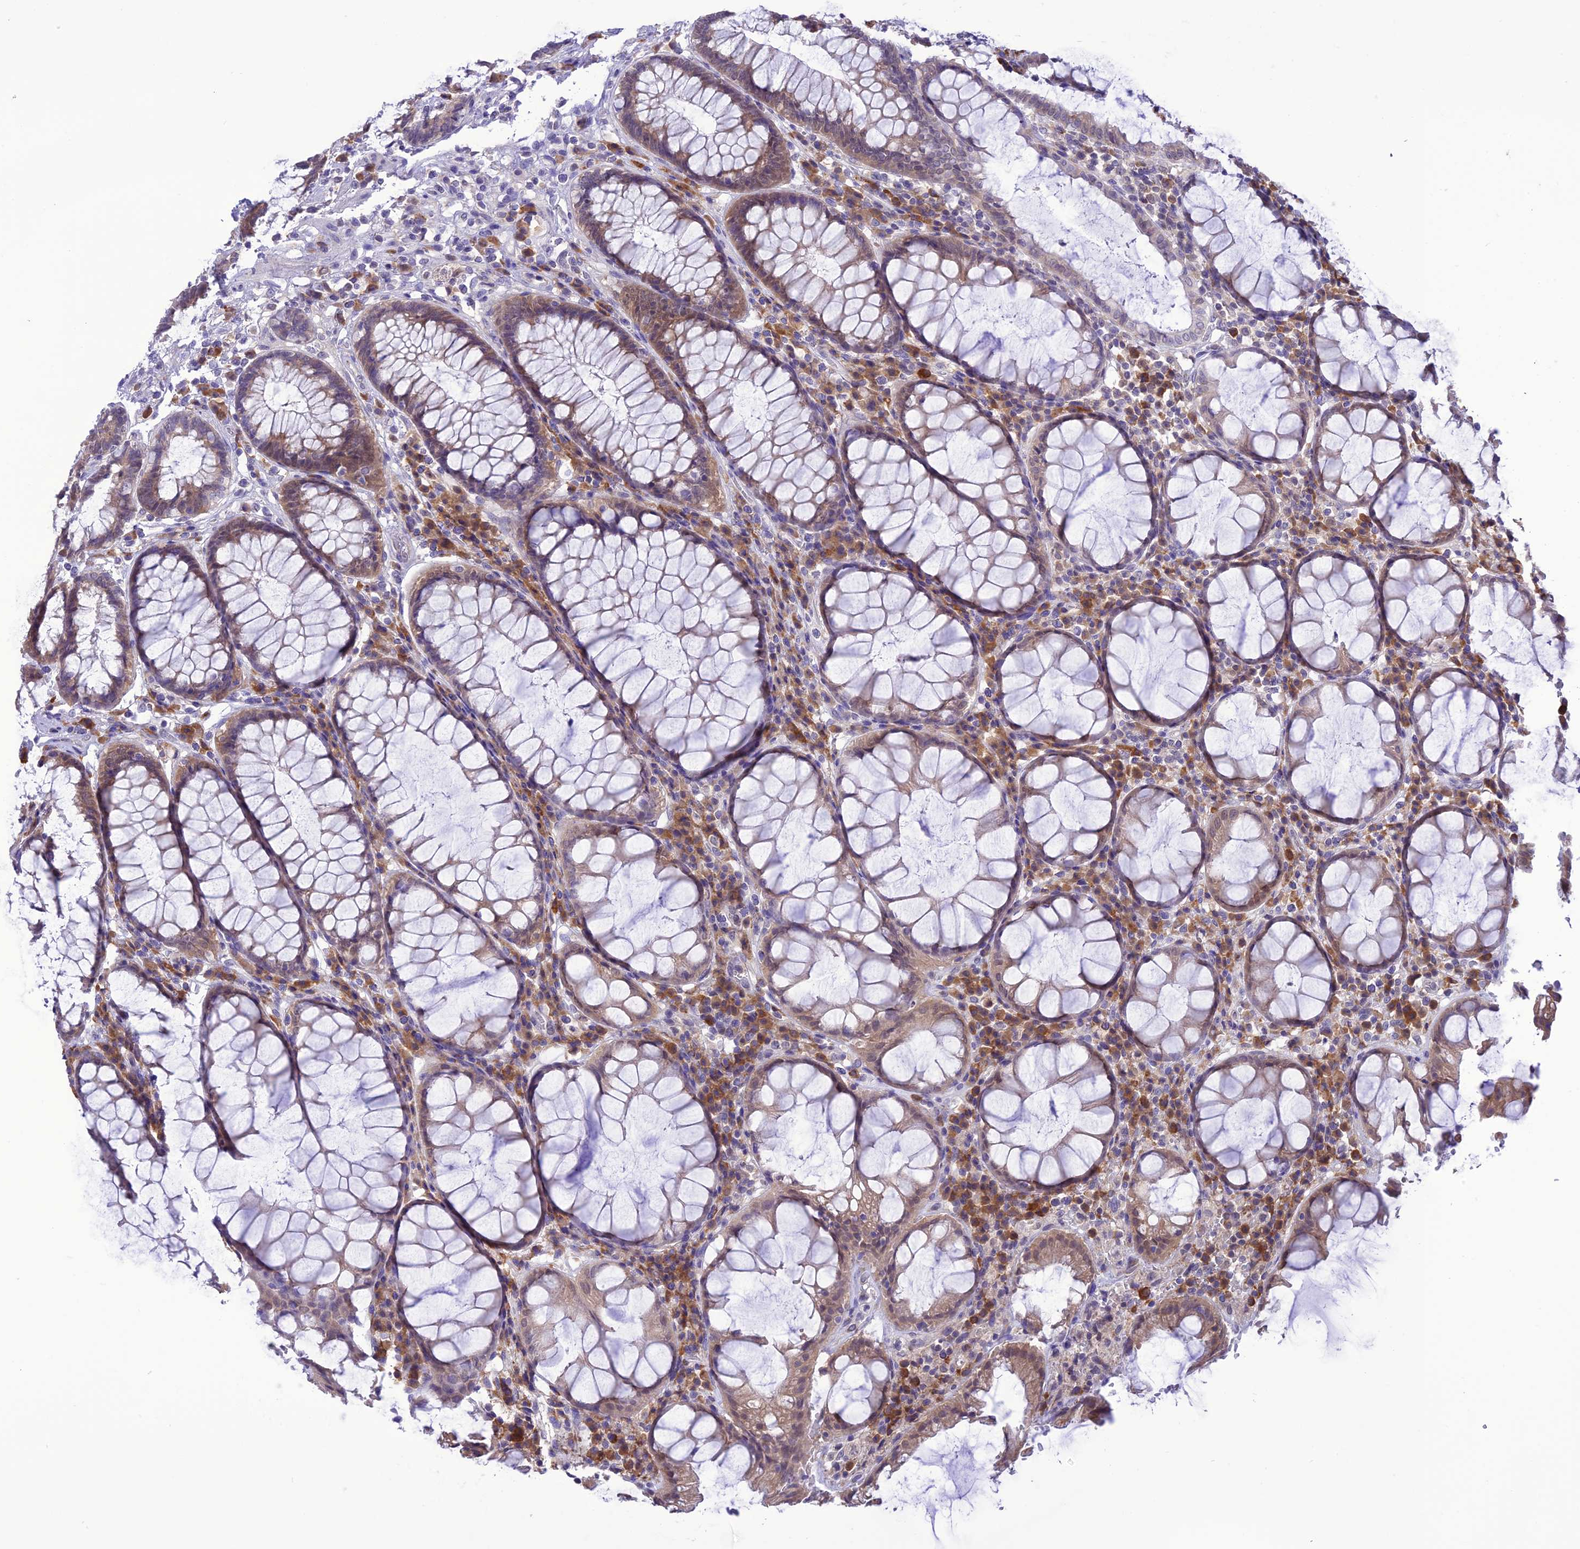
{"staining": {"intensity": "weak", "quantity": ">75%", "location": "cytoplasmic/membranous"}, "tissue": "rectum", "cell_type": "Glandular cells", "image_type": "normal", "snomed": [{"axis": "morphology", "description": "Normal tissue, NOS"}, {"axis": "topography", "description": "Rectum"}], "caption": "Protein expression analysis of unremarkable human rectum reveals weak cytoplasmic/membranous positivity in approximately >75% of glandular cells. The staining is performed using DAB brown chromogen to label protein expression. The nuclei are counter-stained blue using hematoxylin.", "gene": "RNF126", "patient": {"sex": "male", "age": 64}}